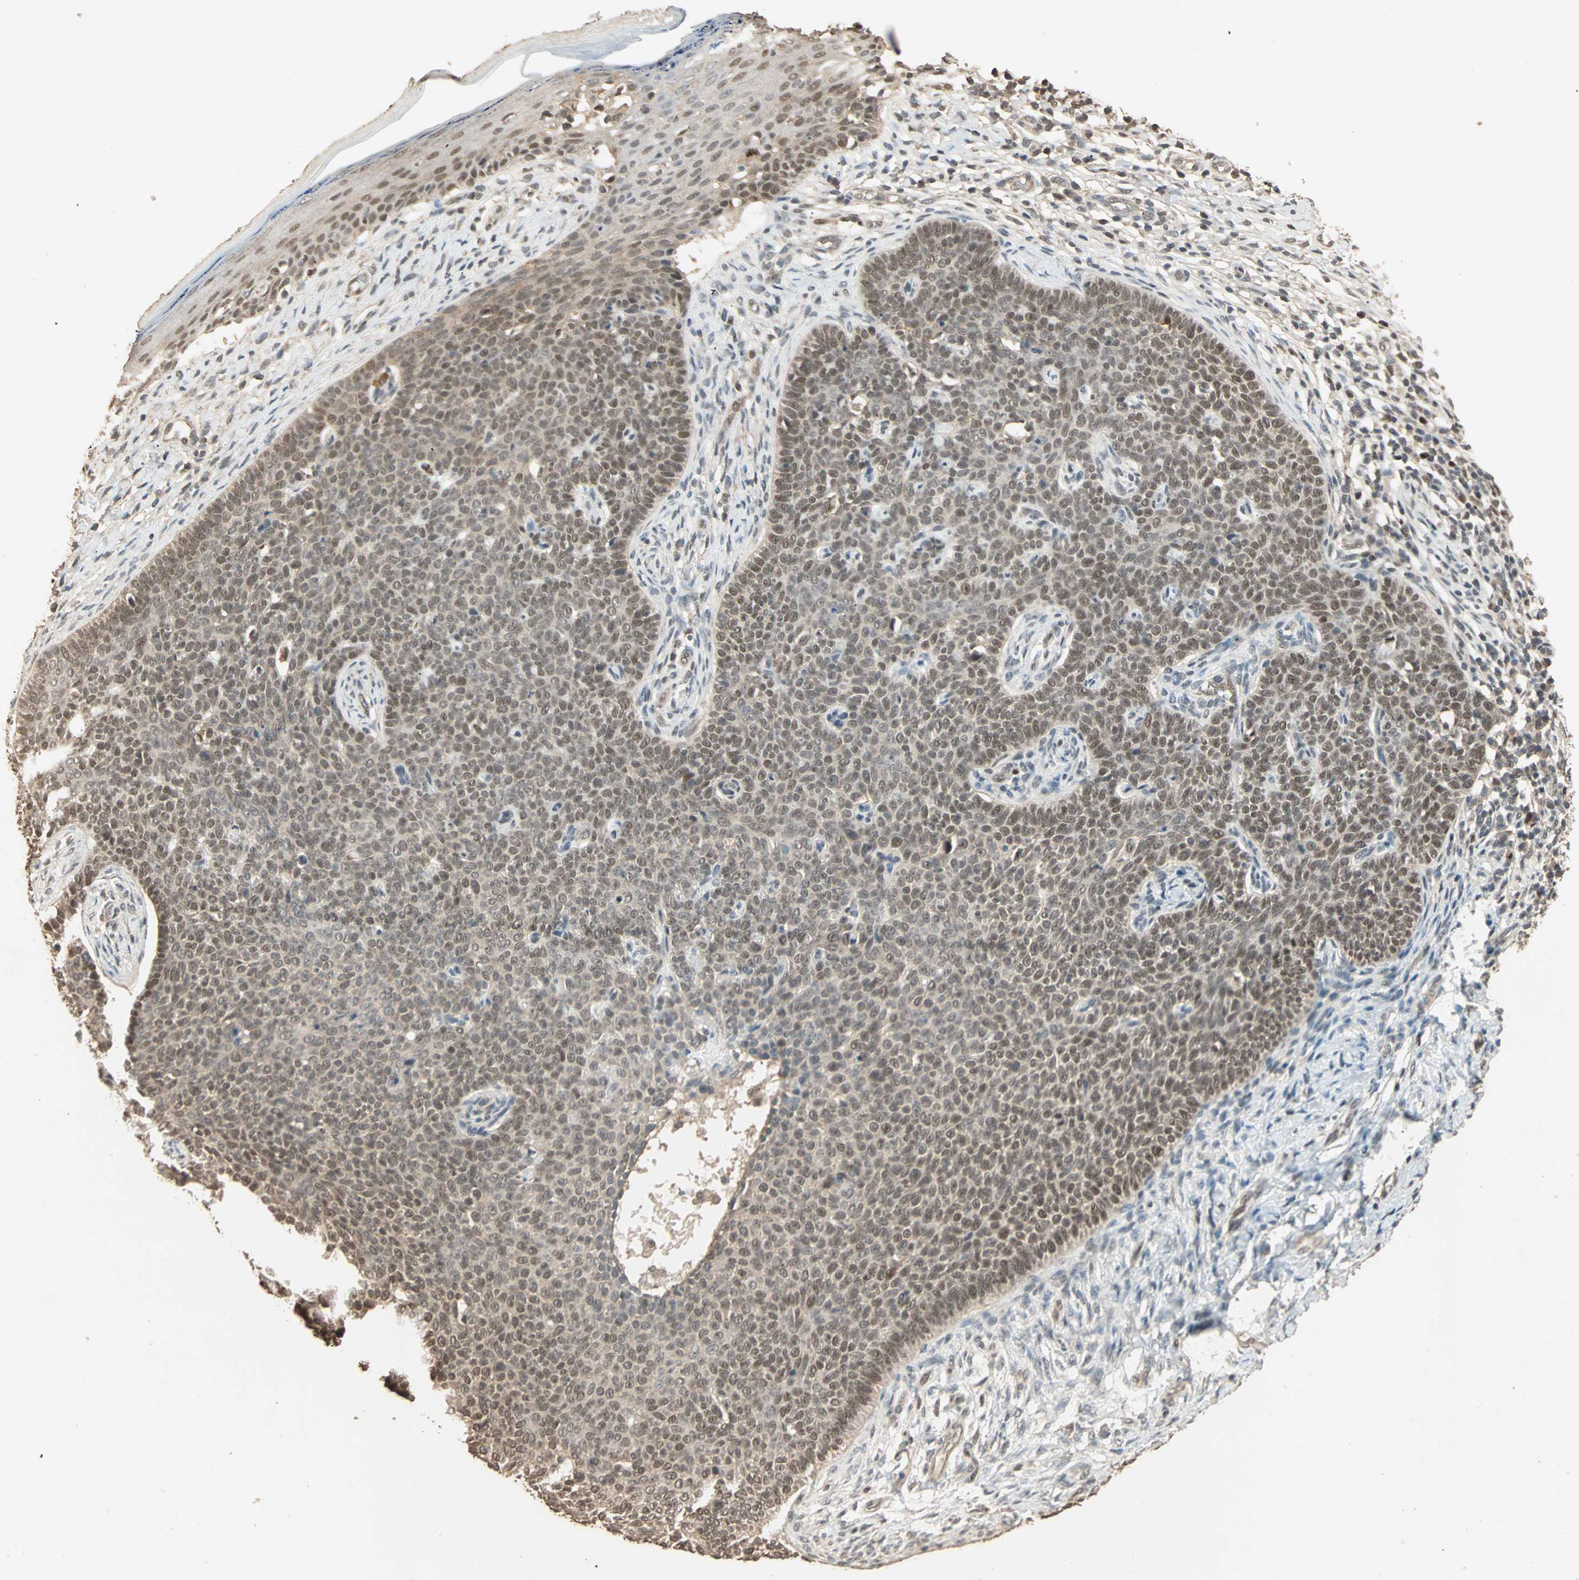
{"staining": {"intensity": "moderate", "quantity": ">75%", "location": "cytoplasmic/membranous,nuclear"}, "tissue": "skin cancer", "cell_type": "Tumor cells", "image_type": "cancer", "snomed": [{"axis": "morphology", "description": "Normal tissue, NOS"}, {"axis": "morphology", "description": "Basal cell carcinoma"}, {"axis": "topography", "description": "Skin"}], "caption": "Immunohistochemical staining of human basal cell carcinoma (skin) demonstrates moderate cytoplasmic/membranous and nuclear protein staining in approximately >75% of tumor cells. (IHC, brightfield microscopy, high magnification).", "gene": "ZBTB33", "patient": {"sex": "male", "age": 87}}